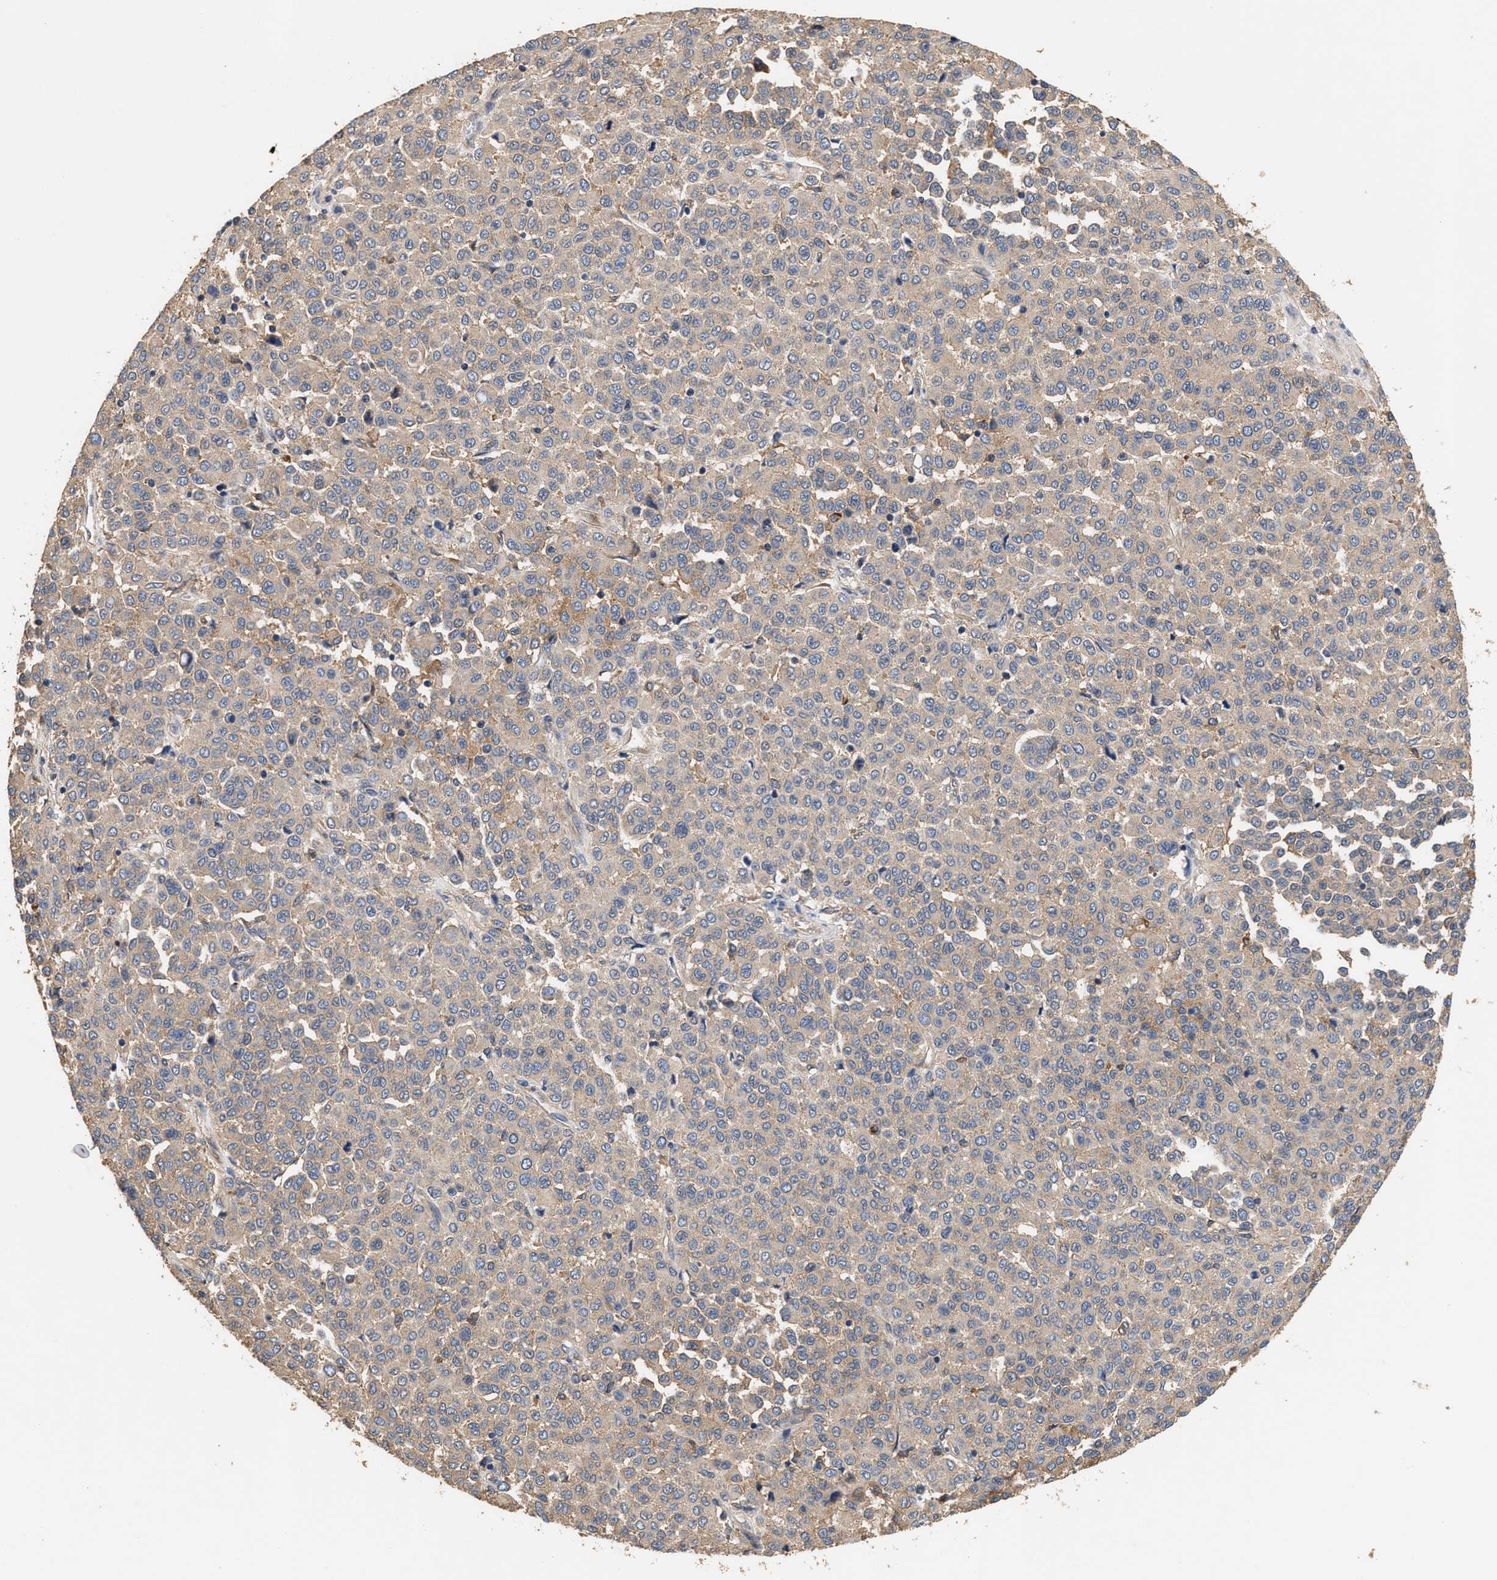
{"staining": {"intensity": "weak", "quantity": "<25%", "location": "cytoplasmic/membranous"}, "tissue": "melanoma", "cell_type": "Tumor cells", "image_type": "cancer", "snomed": [{"axis": "morphology", "description": "Malignant melanoma, Metastatic site"}, {"axis": "topography", "description": "Pancreas"}], "caption": "The micrograph shows no staining of tumor cells in malignant melanoma (metastatic site).", "gene": "KLB", "patient": {"sex": "female", "age": 30}}